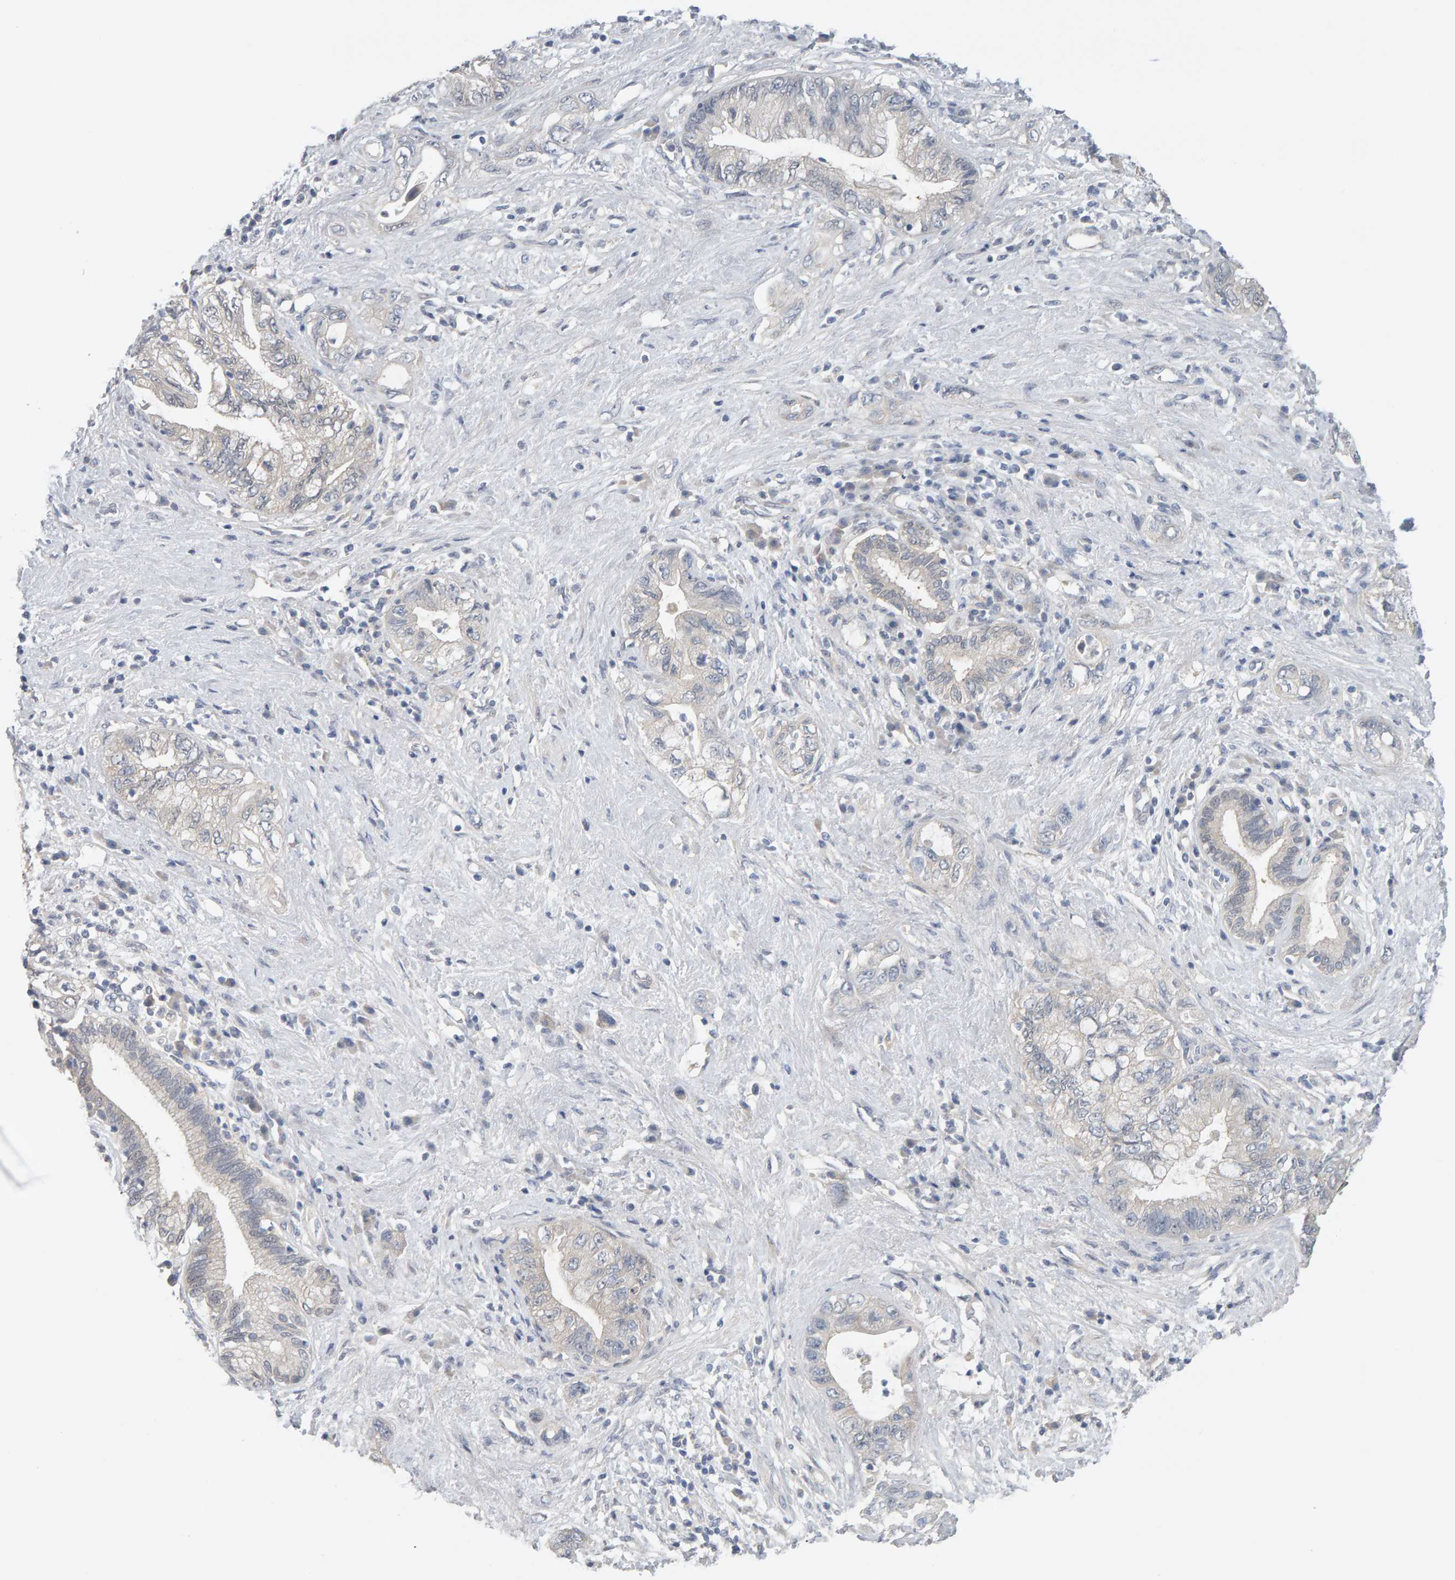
{"staining": {"intensity": "negative", "quantity": "none", "location": "none"}, "tissue": "pancreatic cancer", "cell_type": "Tumor cells", "image_type": "cancer", "snomed": [{"axis": "morphology", "description": "Adenocarcinoma, NOS"}, {"axis": "topography", "description": "Pancreas"}], "caption": "High magnification brightfield microscopy of pancreatic cancer stained with DAB (3,3'-diaminobenzidine) (brown) and counterstained with hematoxylin (blue): tumor cells show no significant staining. Brightfield microscopy of immunohistochemistry (IHC) stained with DAB (brown) and hematoxylin (blue), captured at high magnification.", "gene": "GFUS", "patient": {"sex": "female", "age": 73}}